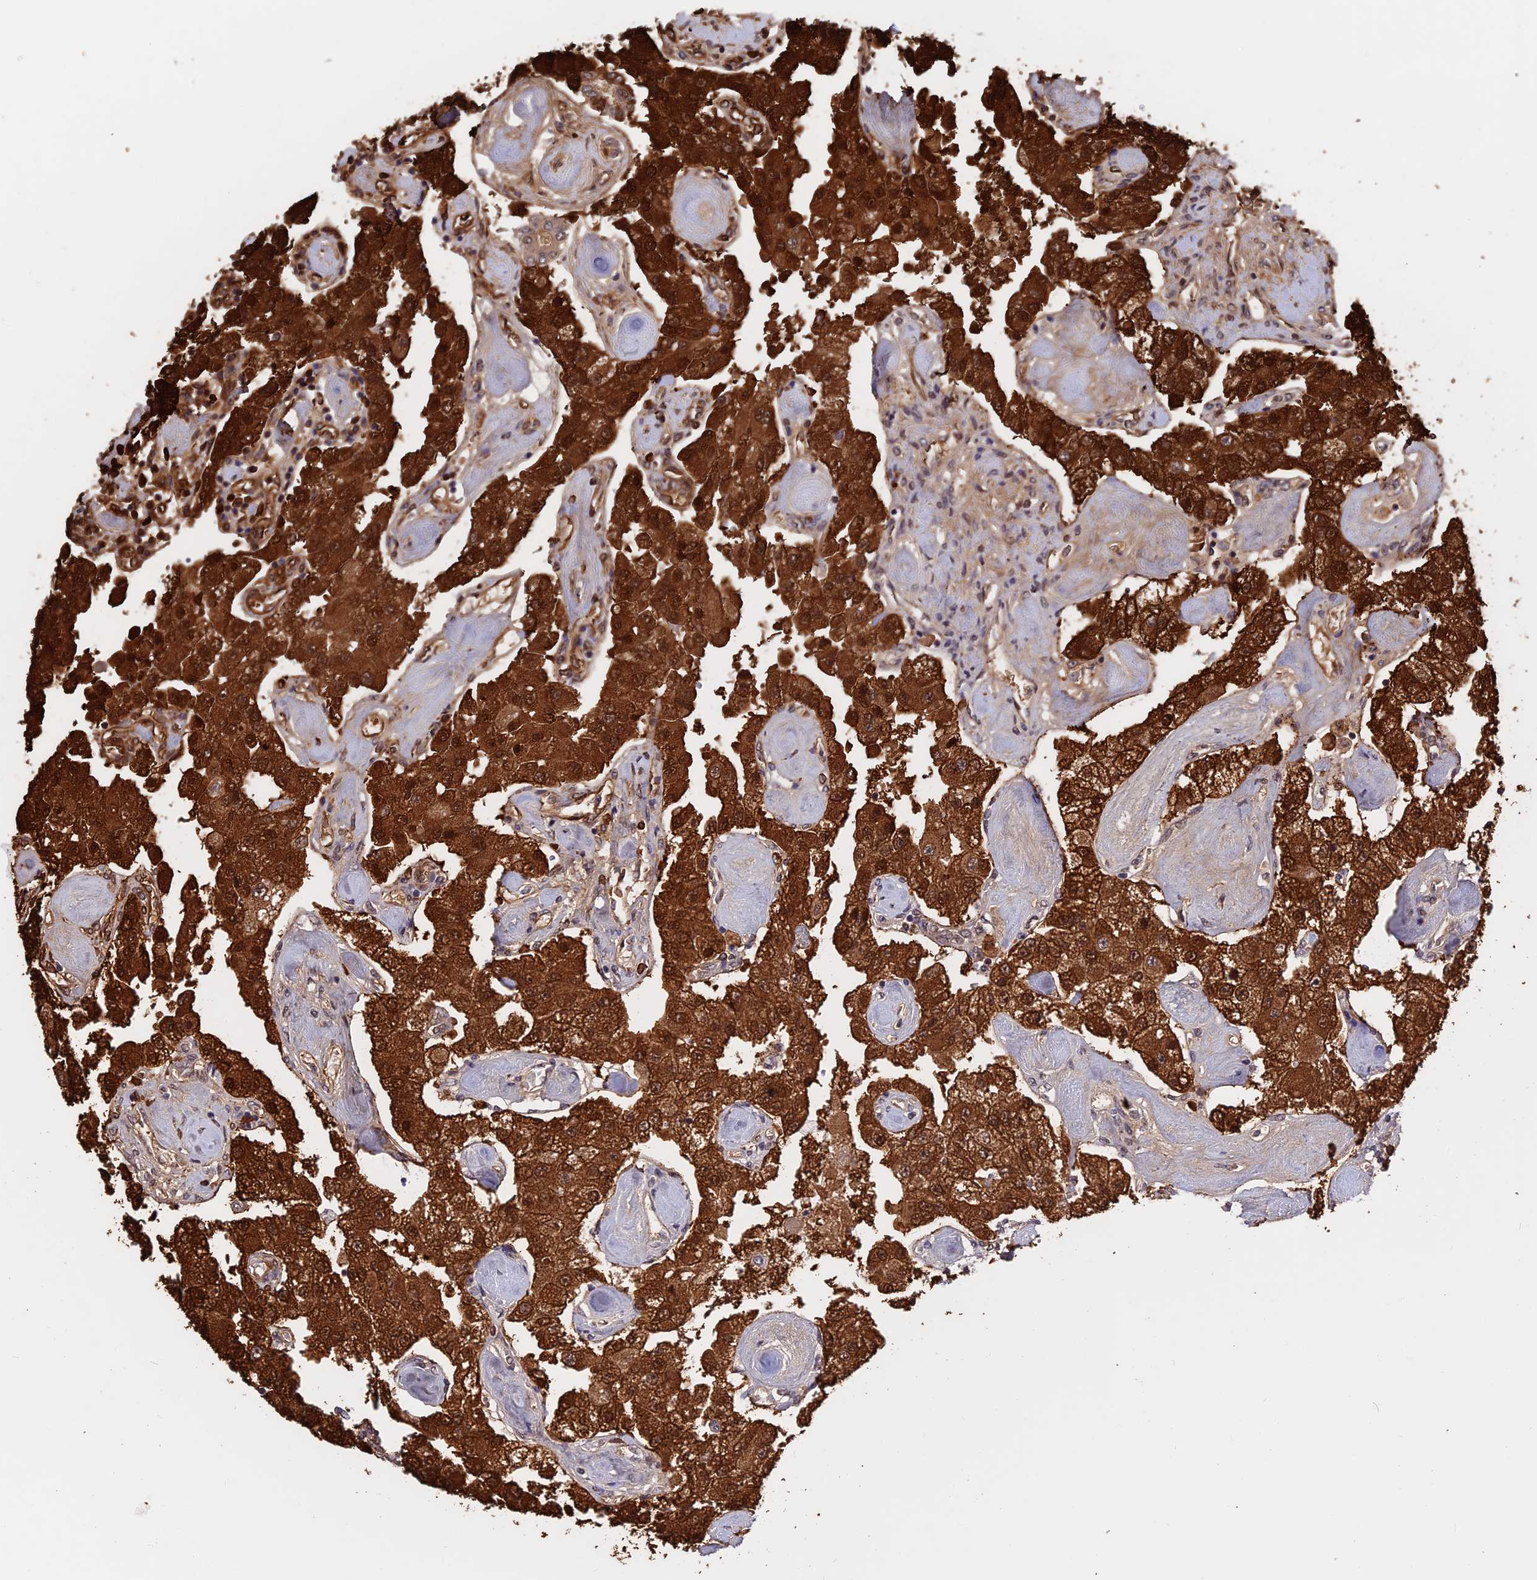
{"staining": {"intensity": "strong", "quantity": ">75%", "location": "cytoplasmic/membranous,nuclear"}, "tissue": "carcinoid", "cell_type": "Tumor cells", "image_type": "cancer", "snomed": [{"axis": "morphology", "description": "Carcinoid, malignant, NOS"}, {"axis": "topography", "description": "Pancreas"}], "caption": "Immunohistochemical staining of human malignant carcinoid displays high levels of strong cytoplasmic/membranous and nuclear protein staining in about >75% of tumor cells. The staining was performed using DAB (3,3'-diaminobenzidine), with brown indicating positive protein expression. Nuclei are stained blue with hematoxylin.", "gene": "MNS1", "patient": {"sex": "male", "age": 41}}